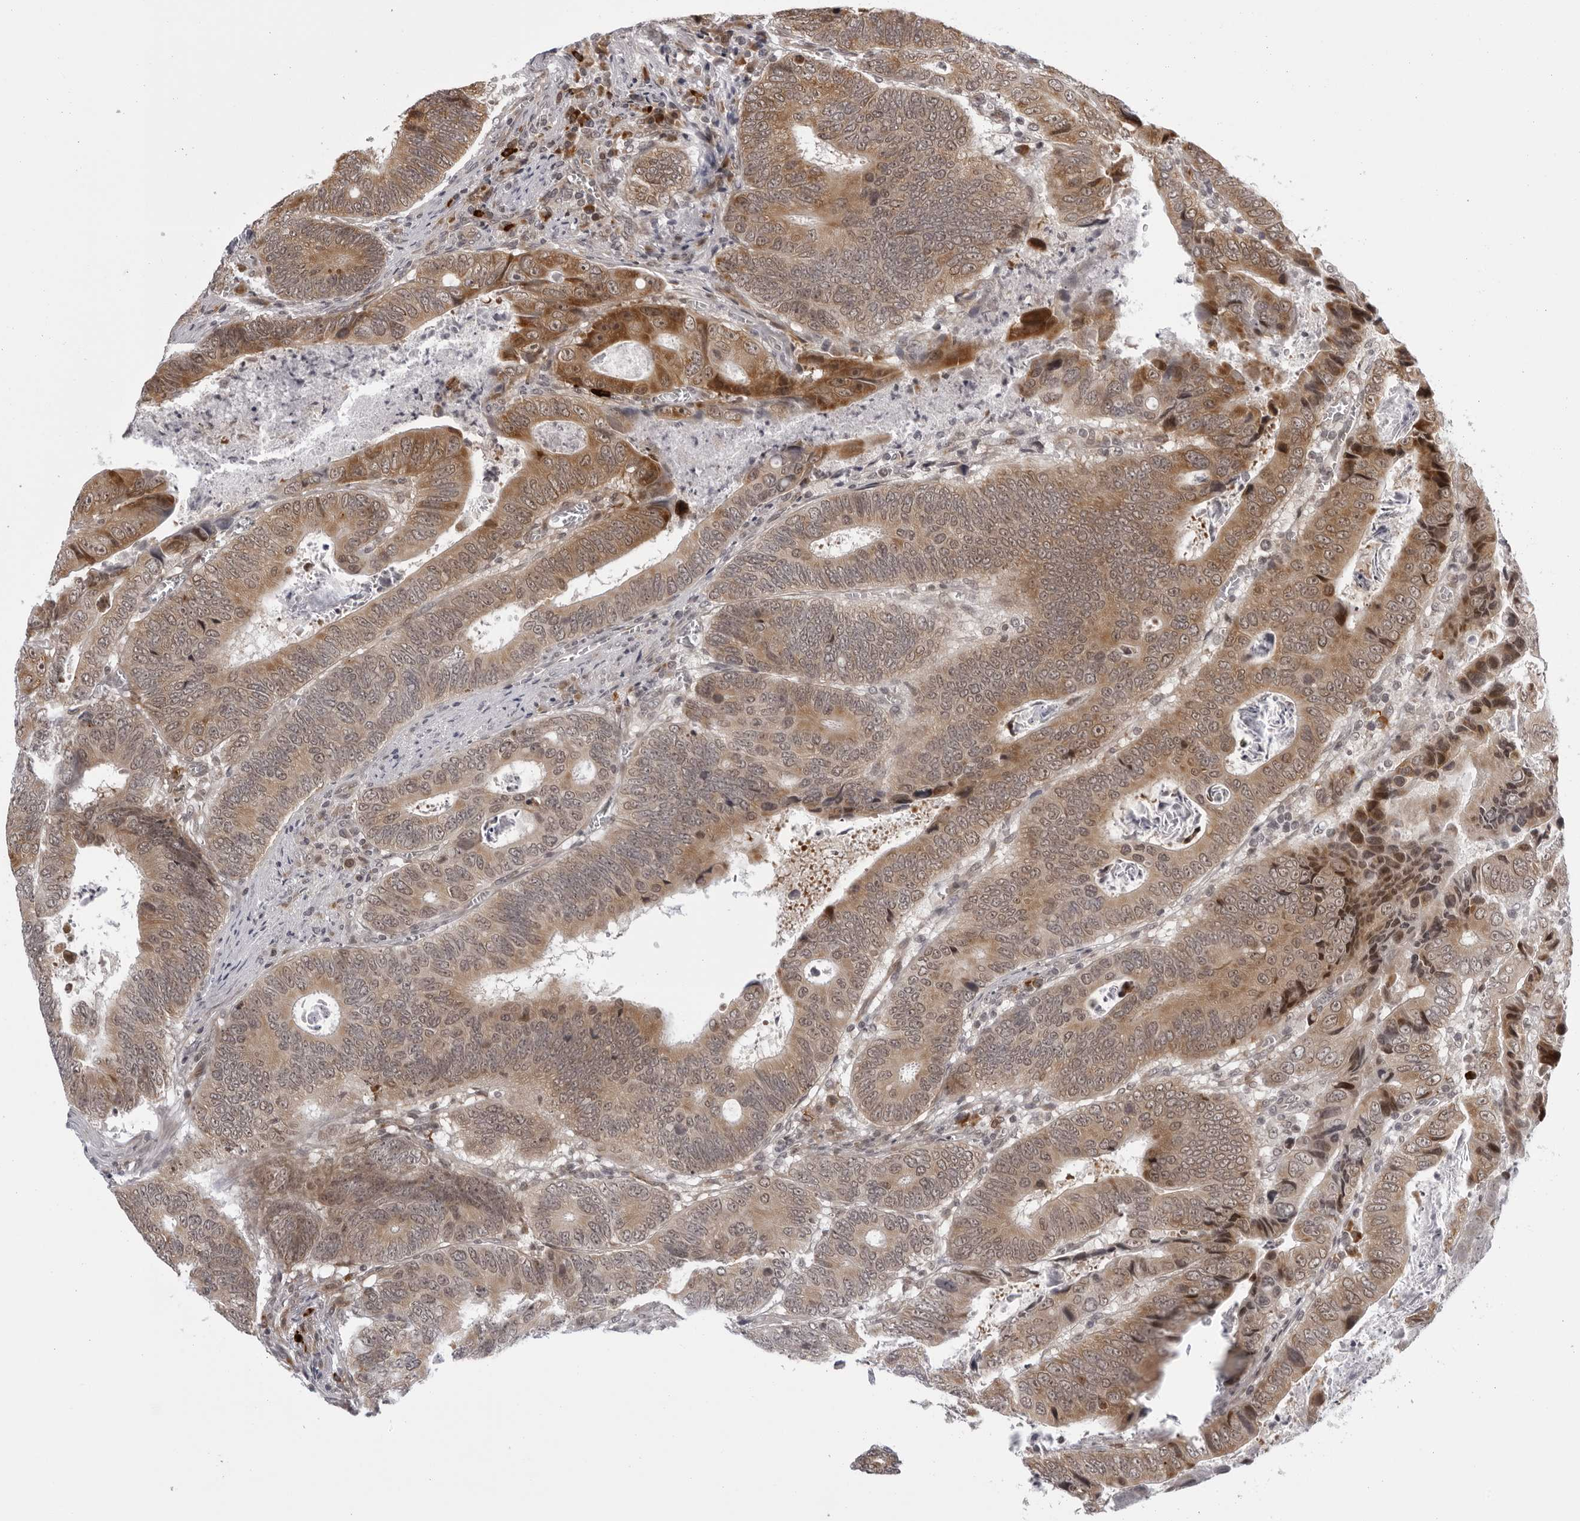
{"staining": {"intensity": "moderate", "quantity": ">75%", "location": "cytoplasmic/membranous,nuclear"}, "tissue": "colorectal cancer", "cell_type": "Tumor cells", "image_type": "cancer", "snomed": [{"axis": "morphology", "description": "Adenocarcinoma, NOS"}, {"axis": "topography", "description": "Colon"}], "caption": "Protein positivity by IHC demonstrates moderate cytoplasmic/membranous and nuclear staining in approximately >75% of tumor cells in colorectal cancer (adenocarcinoma).", "gene": "GCSAML", "patient": {"sex": "male", "age": 72}}